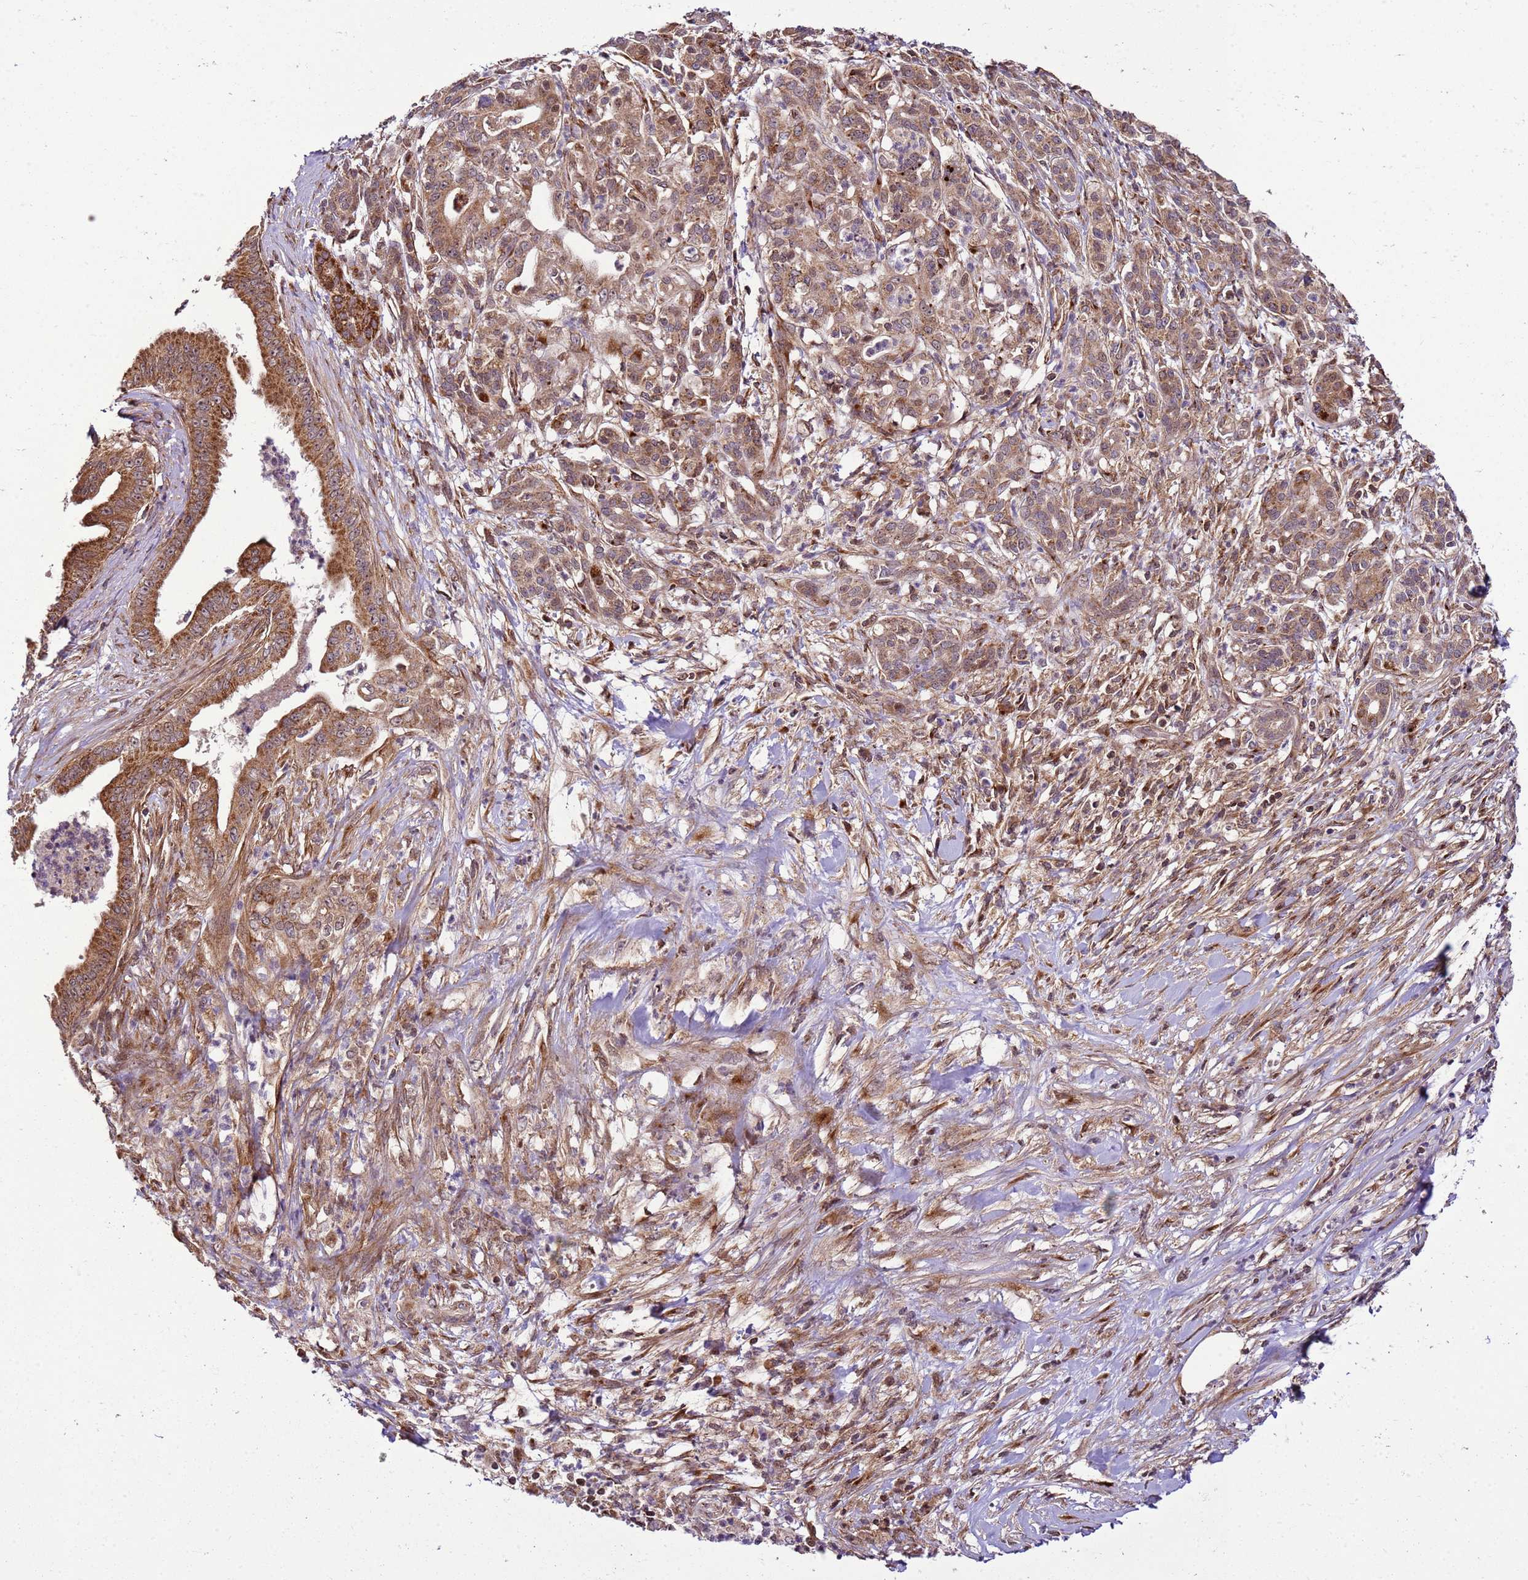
{"staining": {"intensity": "moderate", "quantity": ">75%", "location": "cytoplasmic/membranous,nuclear"}, "tissue": "pancreatic cancer", "cell_type": "Tumor cells", "image_type": "cancer", "snomed": [{"axis": "morphology", "description": "Adenocarcinoma, NOS"}, {"axis": "topography", "description": "Pancreas"}], "caption": "DAB immunohistochemical staining of pancreatic adenocarcinoma reveals moderate cytoplasmic/membranous and nuclear protein expression in about >75% of tumor cells.", "gene": "RASA3", "patient": {"sex": "male", "age": 58}}